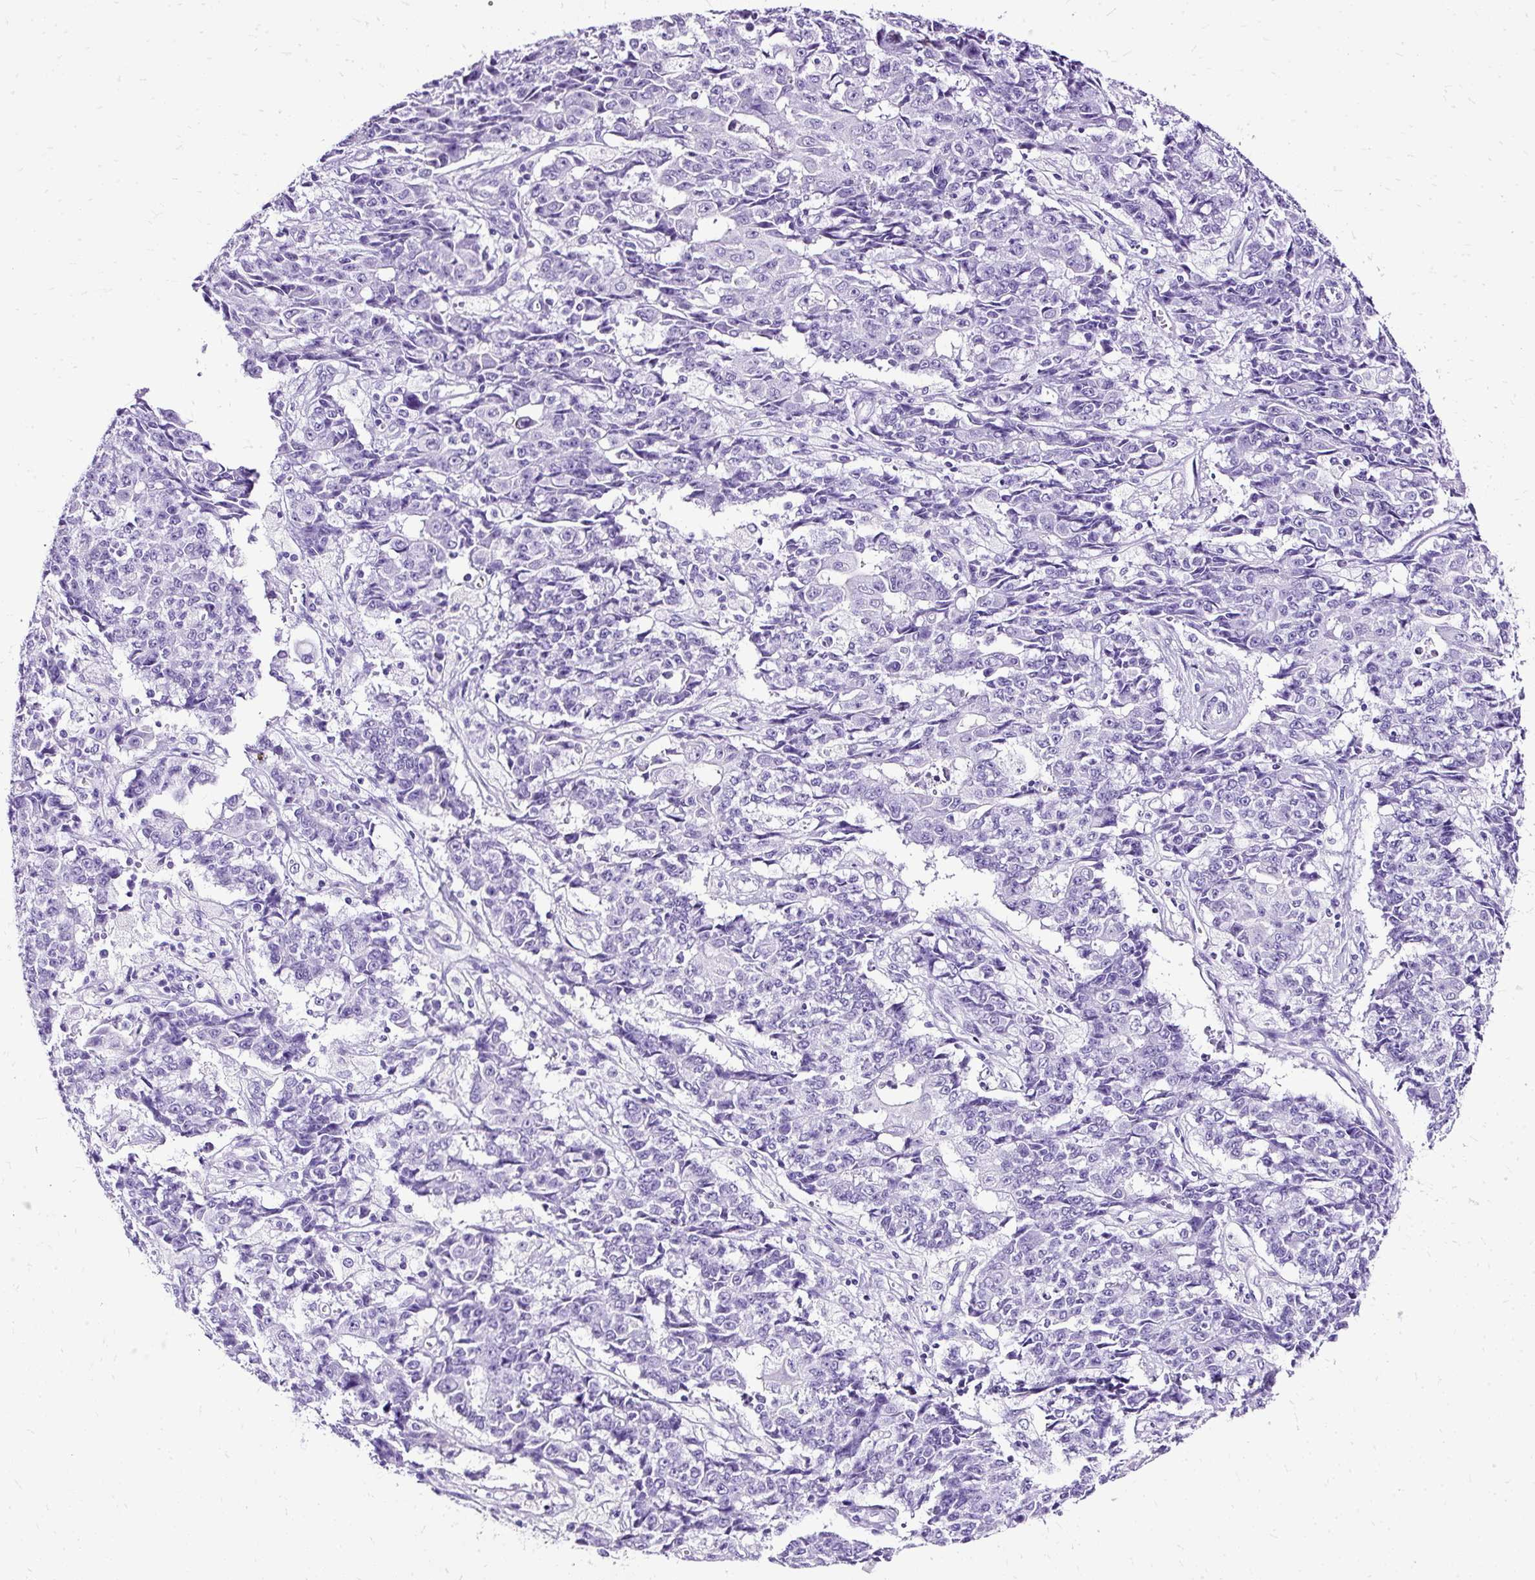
{"staining": {"intensity": "negative", "quantity": "none", "location": "none"}, "tissue": "ovarian cancer", "cell_type": "Tumor cells", "image_type": "cancer", "snomed": [{"axis": "morphology", "description": "Carcinoma, endometroid"}, {"axis": "topography", "description": "Ovary"}], "caption": "There is no significant staining in tumor cells of ovarian endometroid carcinoma. (Brightfield microscopy of DAB immunohistochemistry (IHC) at high magnification).", "gene": "SLC8A2", "patient": {"sex": "female", "age": 42}}